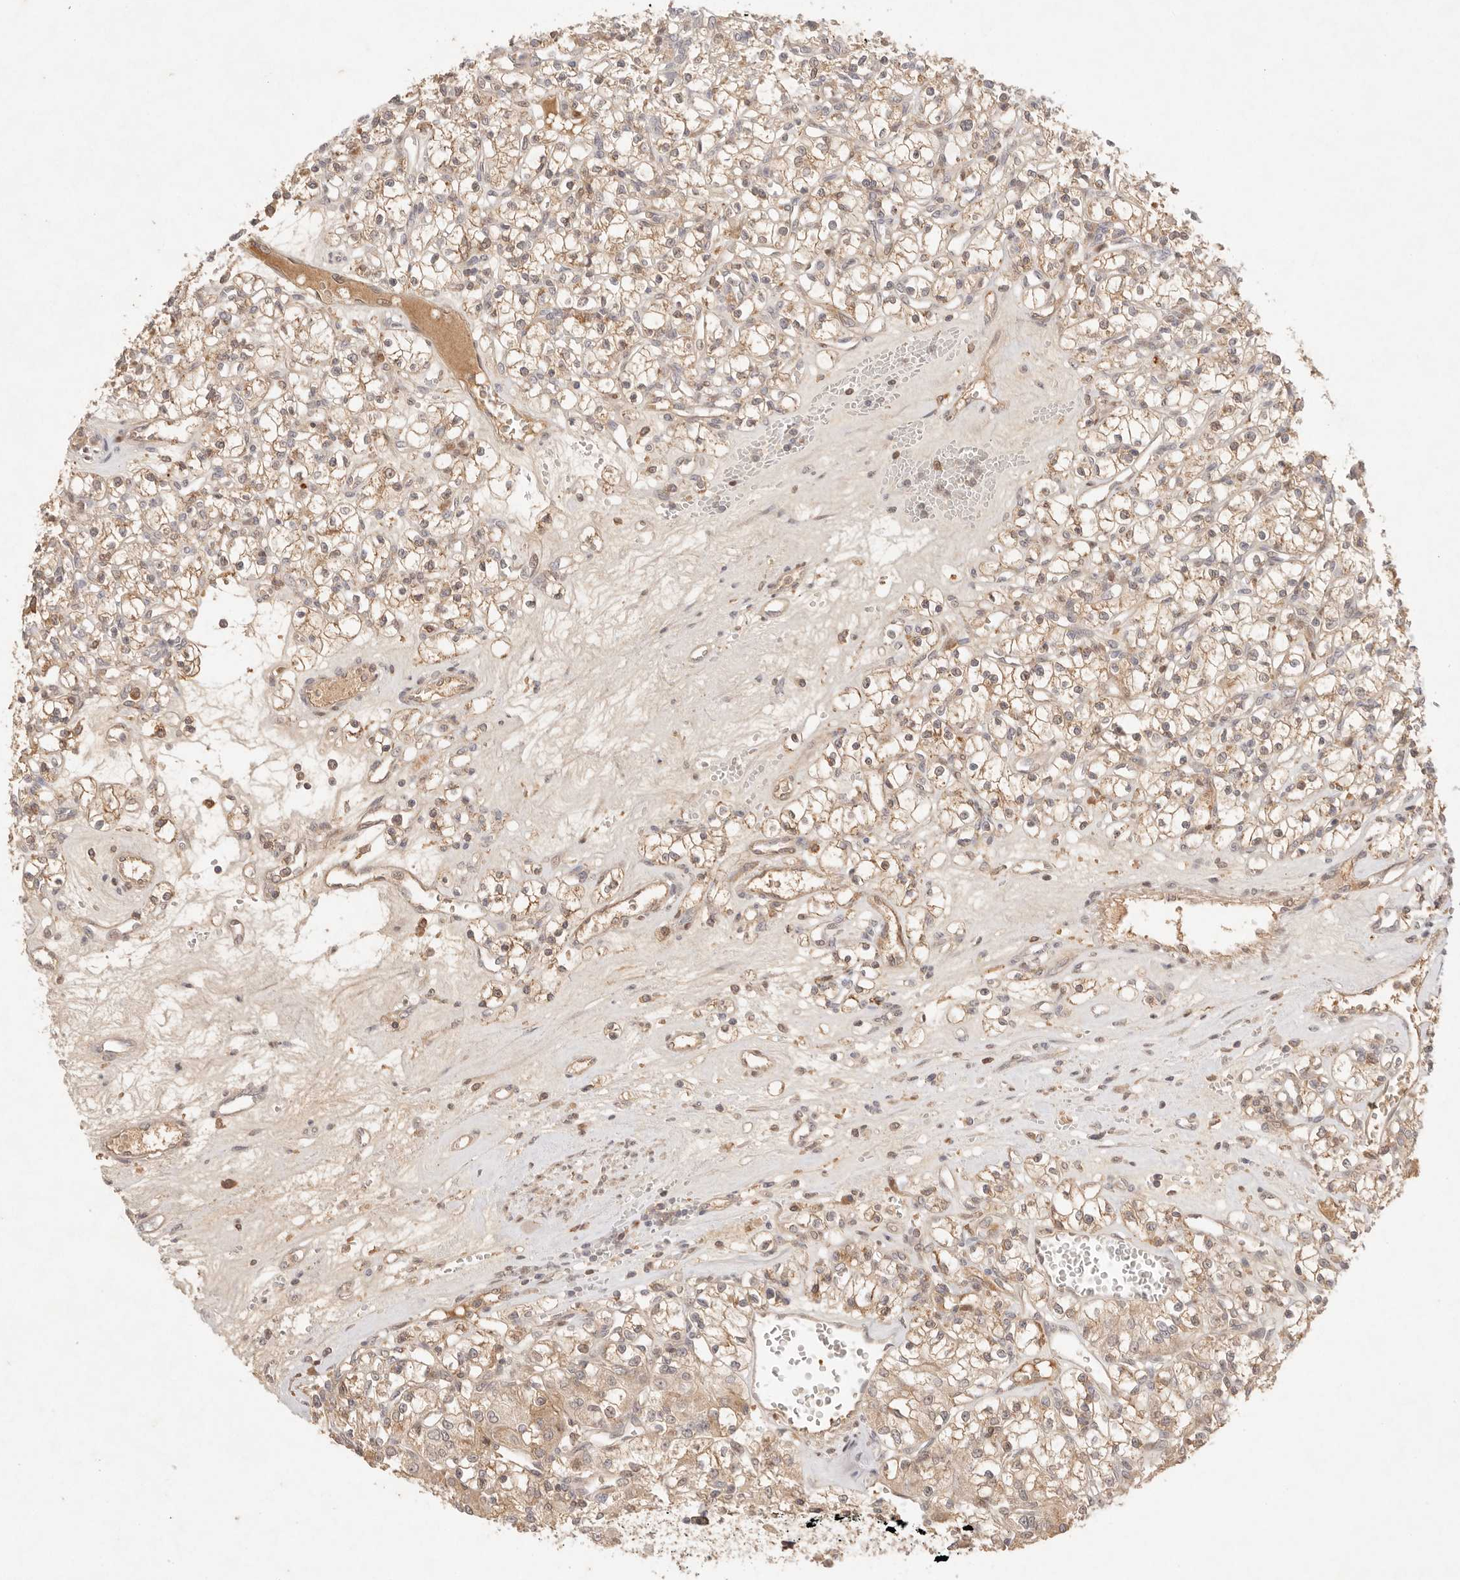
{"staining": {"intensity": "moderate", "quantity": ">75%", "location": "cytoplasmic/membranous"}, "tissue": "renal cancer", "cell_type": "Tumor cells", "image_type": "cancer", "snomed": [{"axis": "morphology", "description": "Adenocarcinoma, NOS"}, {"axis": "topography", "description": "Kidney"}], "caption": "Moderate cytoplasmic/membranous staining is present in approximately >75% of tumor cells in renal adenocarcinoma.", "gene": "PHLDA3", "patient": {"sex": "female", "age": 59}}